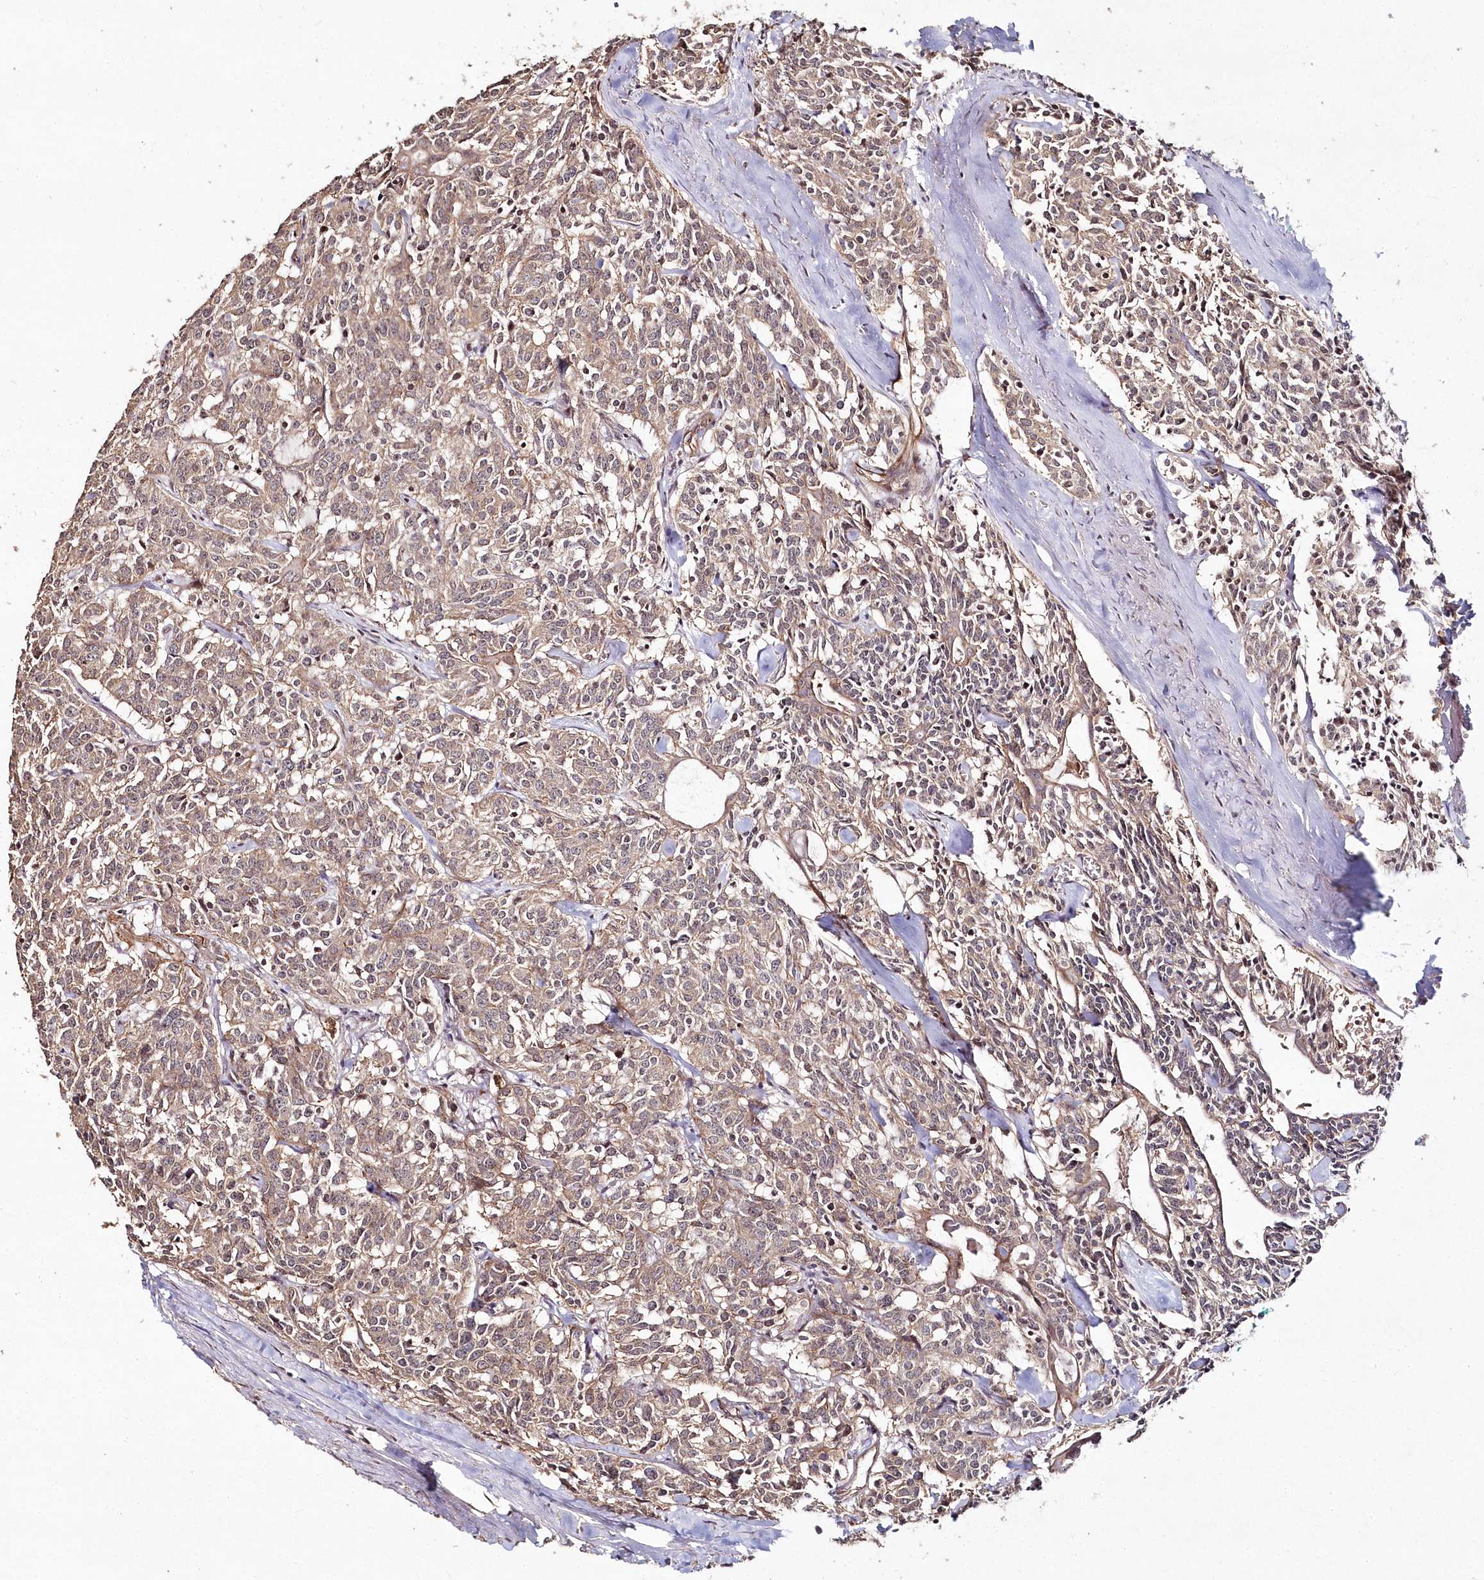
{"staining": {"intensity": "moderate", "quantity": ">75%", "location": "cytoplasmic/membranous"}, "tissue": "carcinoid", "cell_type": "Tumor cells", "image_type": "cancer", "snomed": [{"axis": "morphology", "description": "Carcinoid, malignant, NOS"}, {"axis": "topography", "description": "Lung"}], "caption": "High-magnification brightfield microscopy of carcinoid stained with DAB (brown) and counterstained with hematoxylin (blue). tumor cells exhibit moderate cytoplasmic/membranous expression is appreciated in approximately>75% of cells.", "gene": "HYCC2", "patient": {"sex": "female", "age": 46}}